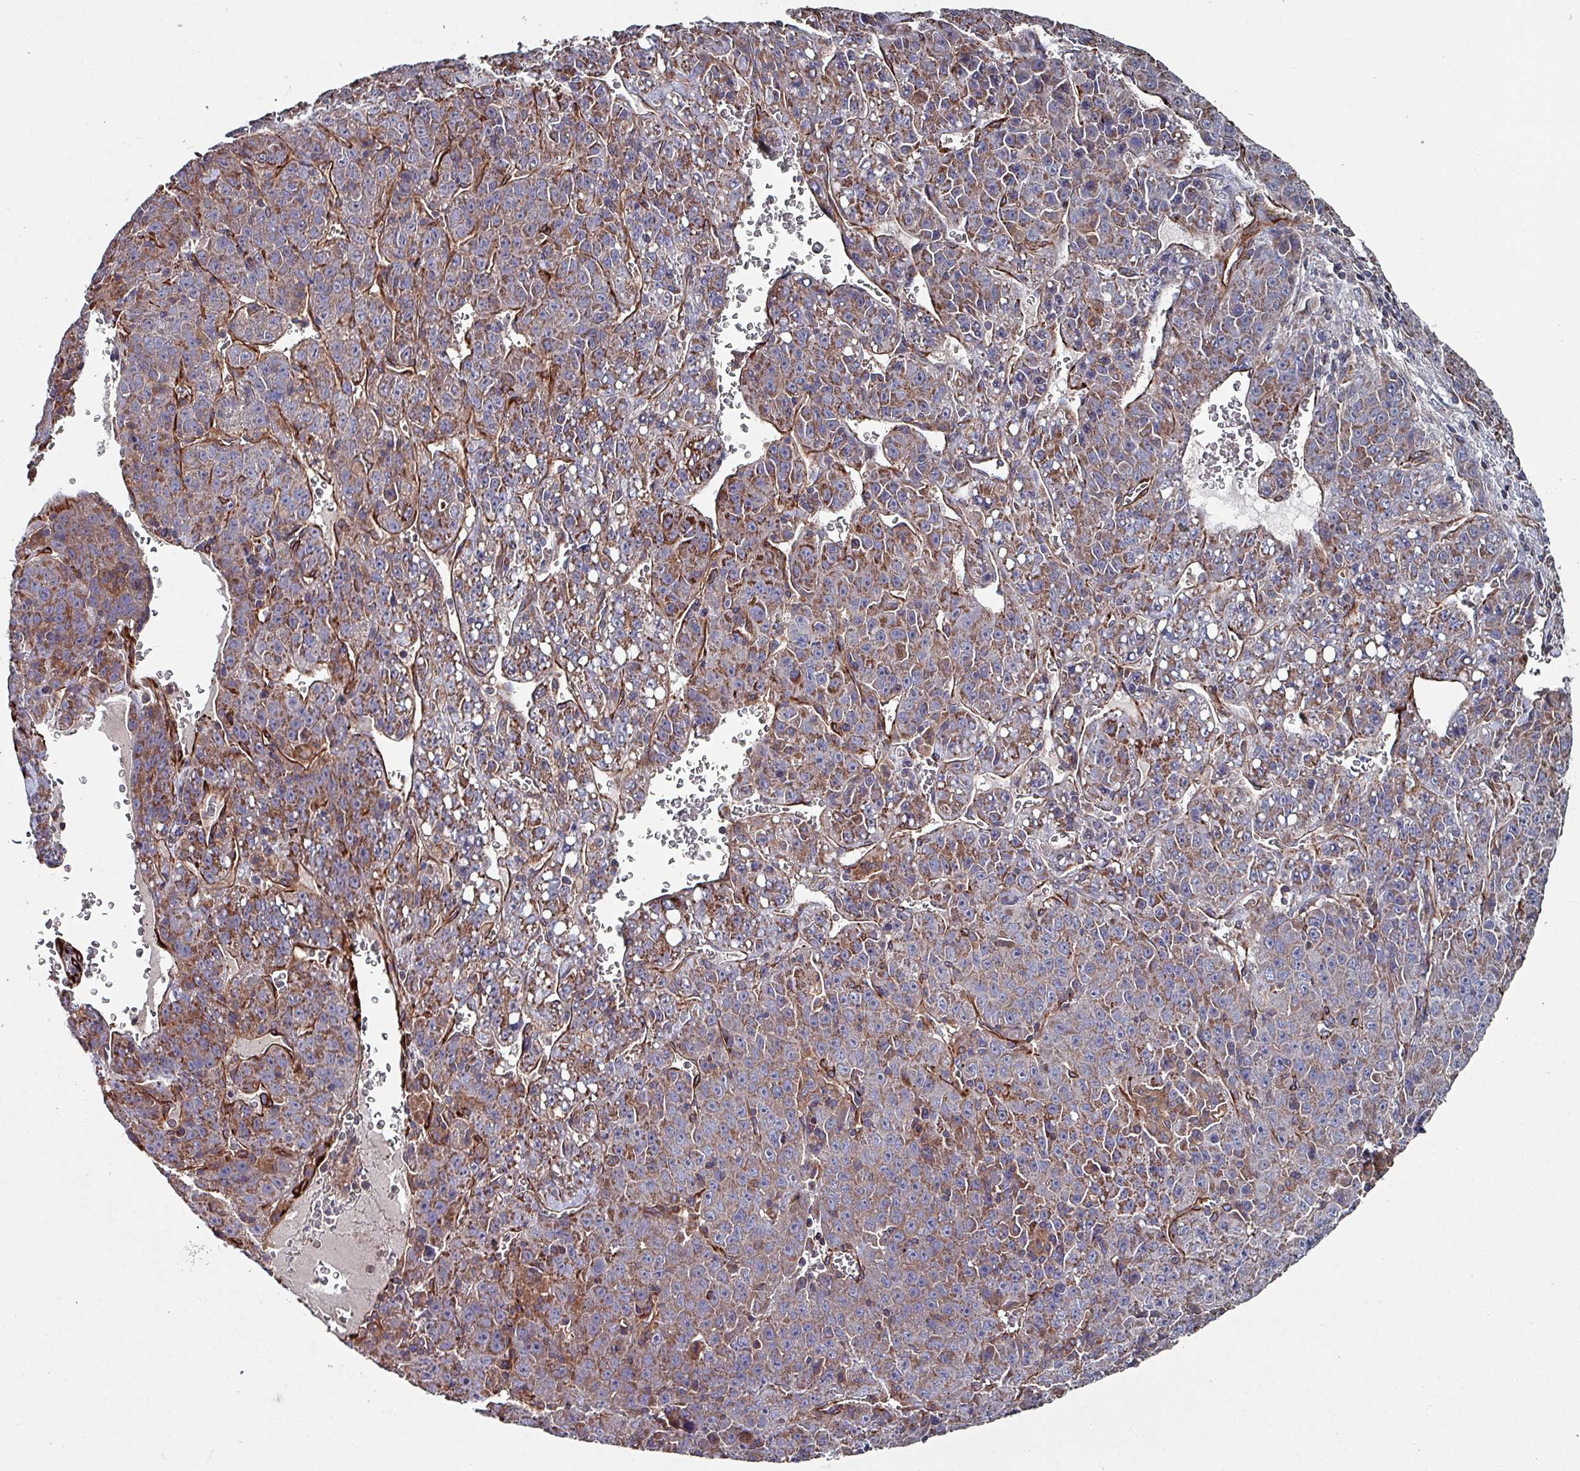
{"staining": {"intensity": "moderate", "quantity": ">75%", "location": "cytoplasmic/membranous"}, "tissue": "liver cancer", "cell_type": "Tumor cells", "image_type": "cancer", "snomed": [{"axis": "morphology", "description": "Carcinoma, Hepatocellular, NOS"}, {"axis": "topography", "description": "Liver"}], "caption": "Moderate cytoplasmic/membranous positivity for a protein is seen in about >75% of tumor cells of hepatocellular carcinoma (liver) using immunohistochemistry (IHC).", "gene": "ANO10", "patient": {"sex": "female", "age": 53}}